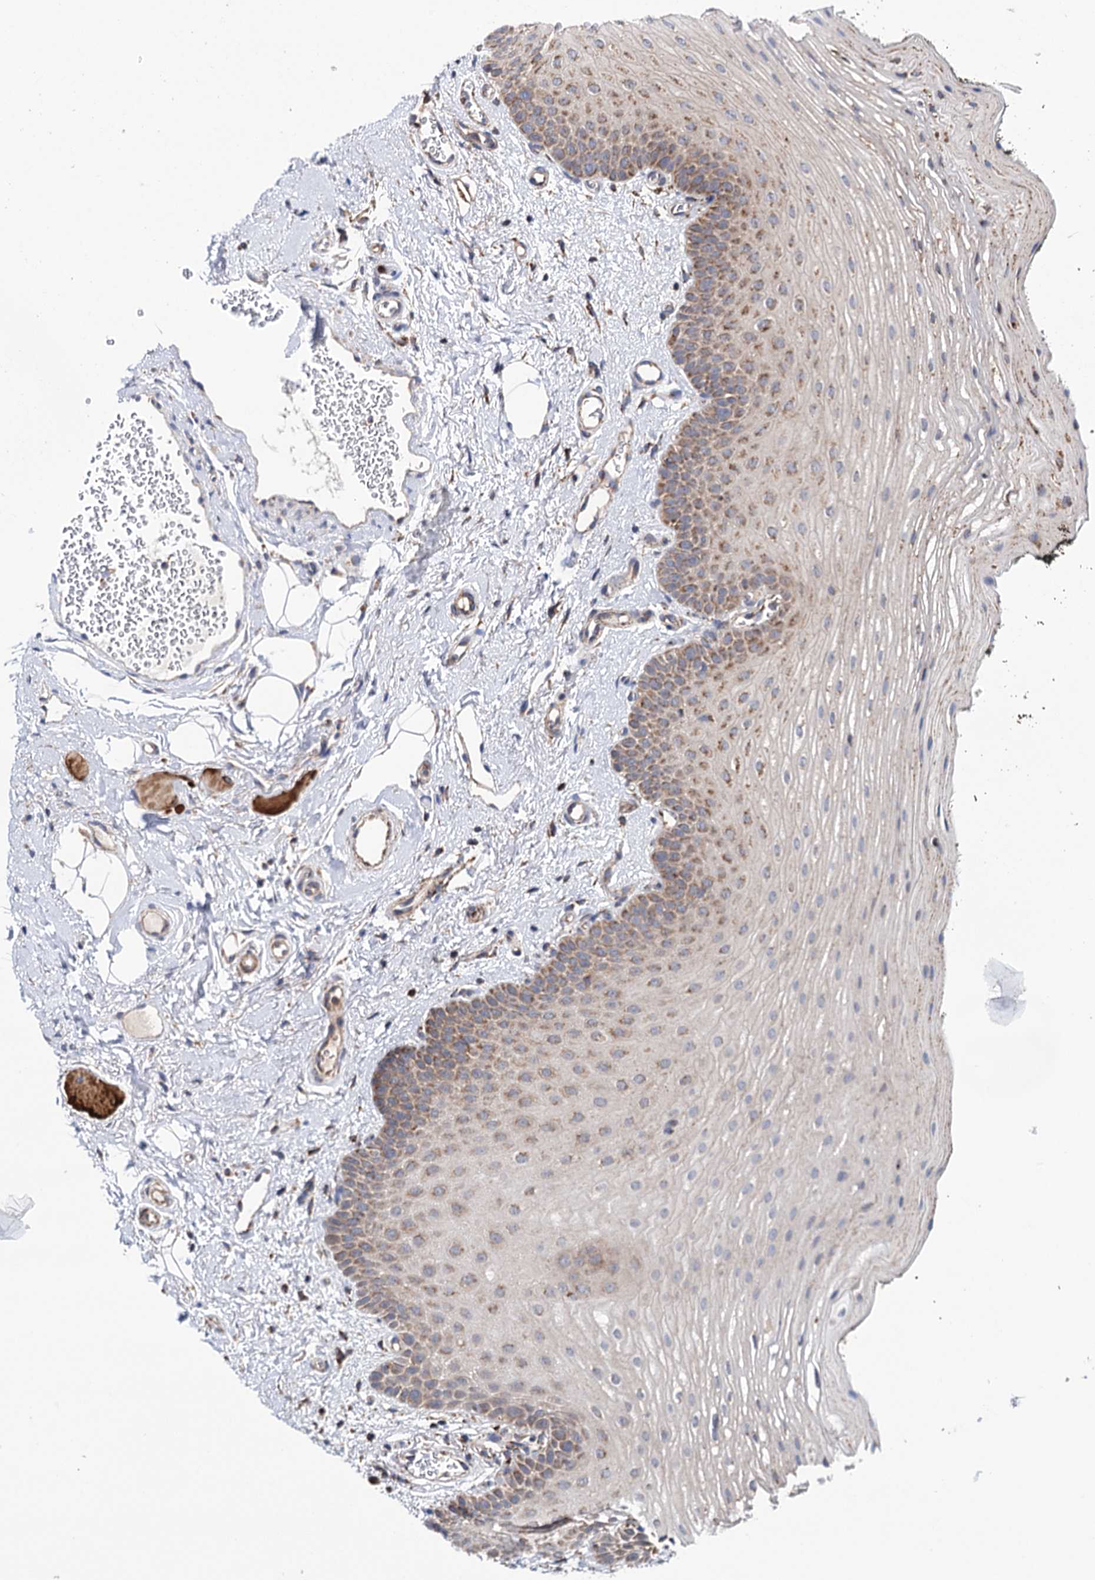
{"staining": {"intensity": "moderate", "quantity": "25%-75%", "location": "cytoplasmic/membranous"}, "tissue": "oral mucosa", "cell_type": "Squamous epithelial cells", "image_type": "normal", "snomed": [{"axis": "morphology", "description": "No evidence of malignacy"}, {"axis": "topography", "description": "Oral tissue"}, {"axis": "topography", "description": "Head-Neck"}], "caption": "High-power microscopy captured an IHC micrograph of normal oral mucosa, revealing moderate cytoplasmic/membranous expression in about 25%-75% of squamous epithelial cells.", "gene": "SUCLA2", "patient": {"sex": "male", "age": 68}}